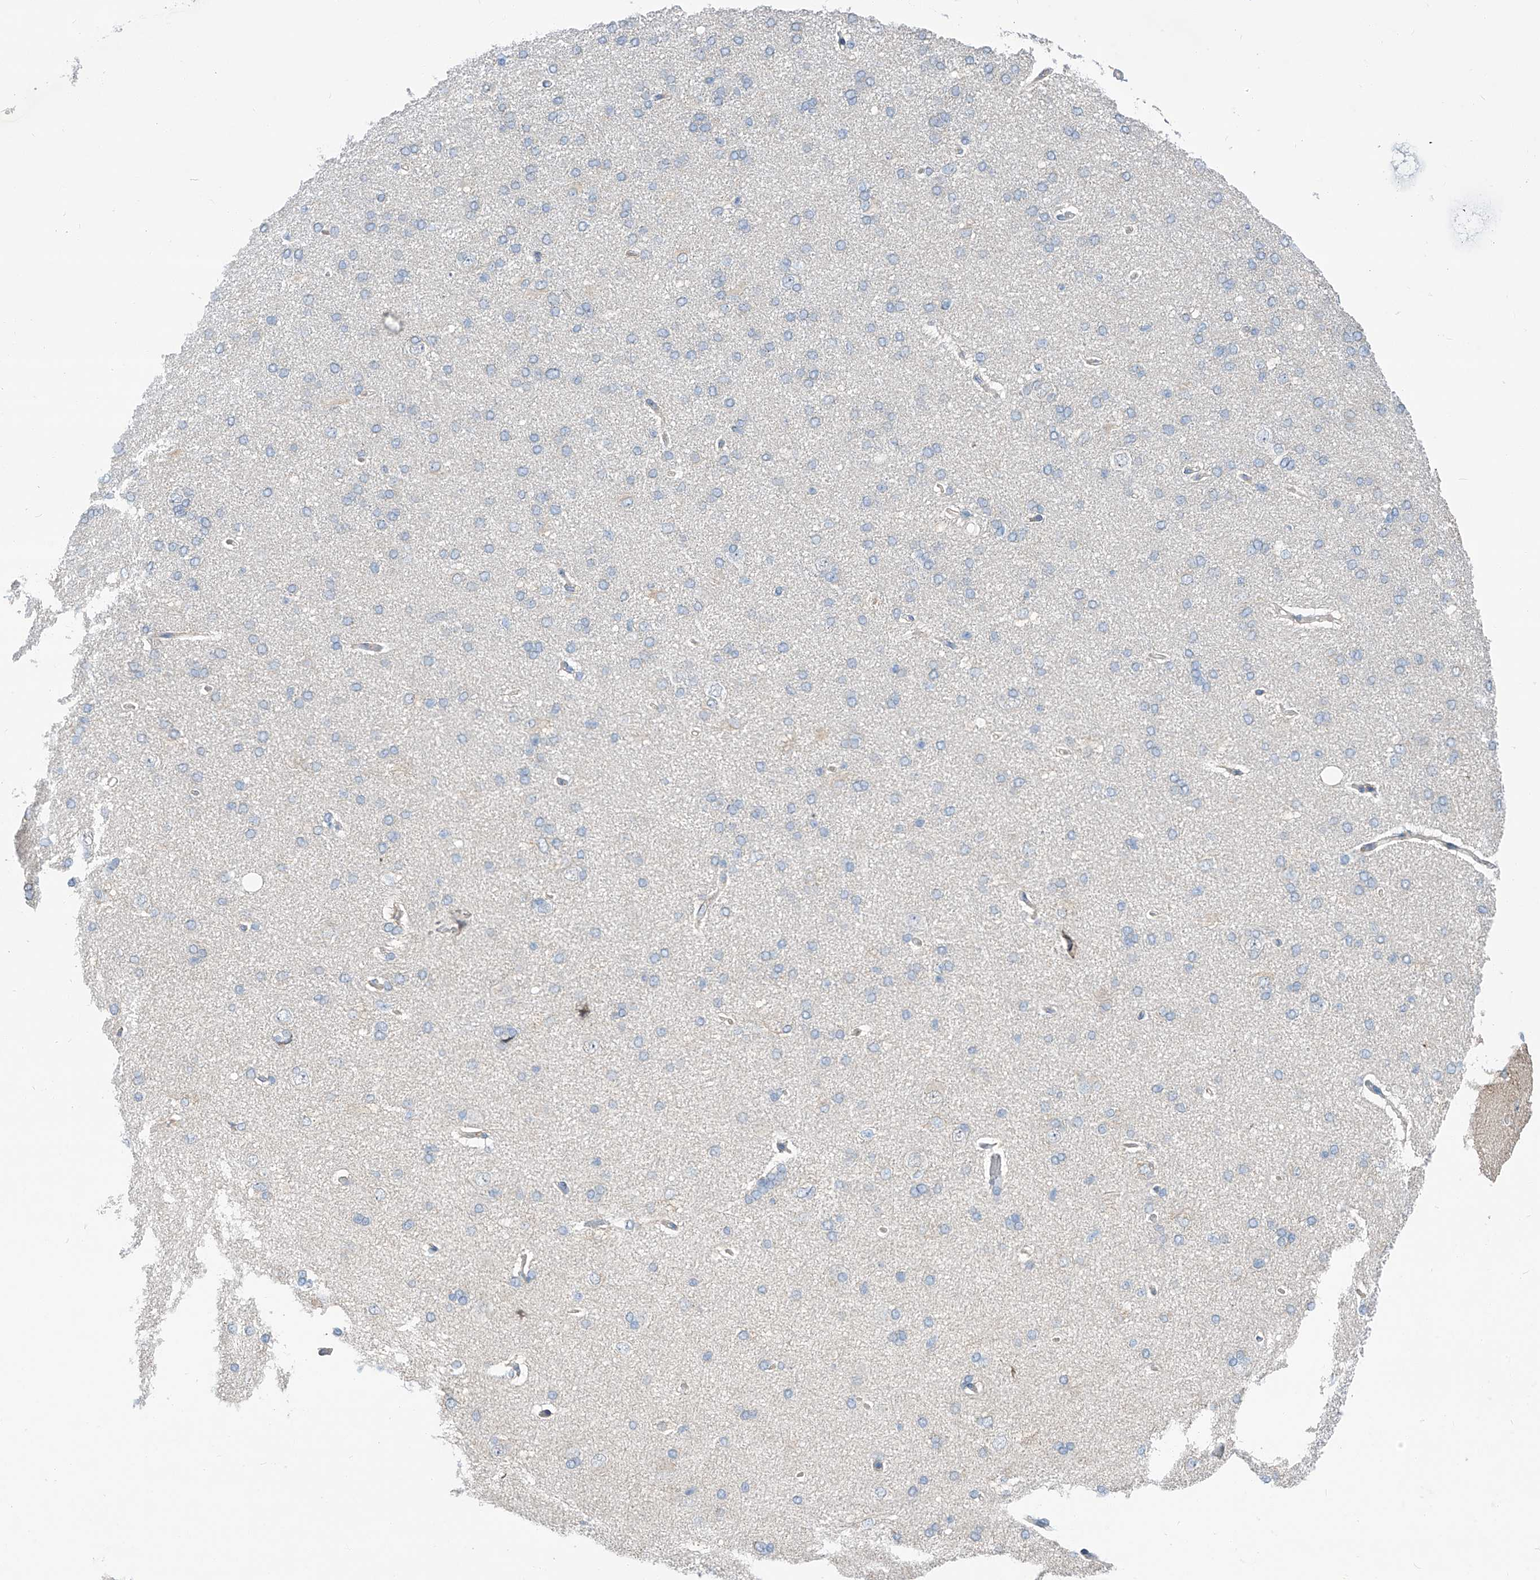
{"staining": {"intensity": "weak", "quantity": "25%-75%", "location": "cytoplasmic/membranous"}, "tissue": "cerebral cortex", "cell_type": "Endothelial cells", "image_type": "normal", "snomed": [{"axis": "morphology", "description": "Normal tissue, NOS"}, {"axis": "topography", "description": "Cerebral cortex"}], "caption": "Cerebral cortex stained with DAB immunohistochemistry reveals low levels of weak cytoplasmic/membranous staining in approximately 25%-75% of endothelial cells. (Stains: DAB (3,3'-diaminobenzidine) in brown, nuclei in blue, Microscopy: brightfield microscopy at high magnification).", "gene": "SLC22A7", "patient": {"sex": "male", "age": 62}}